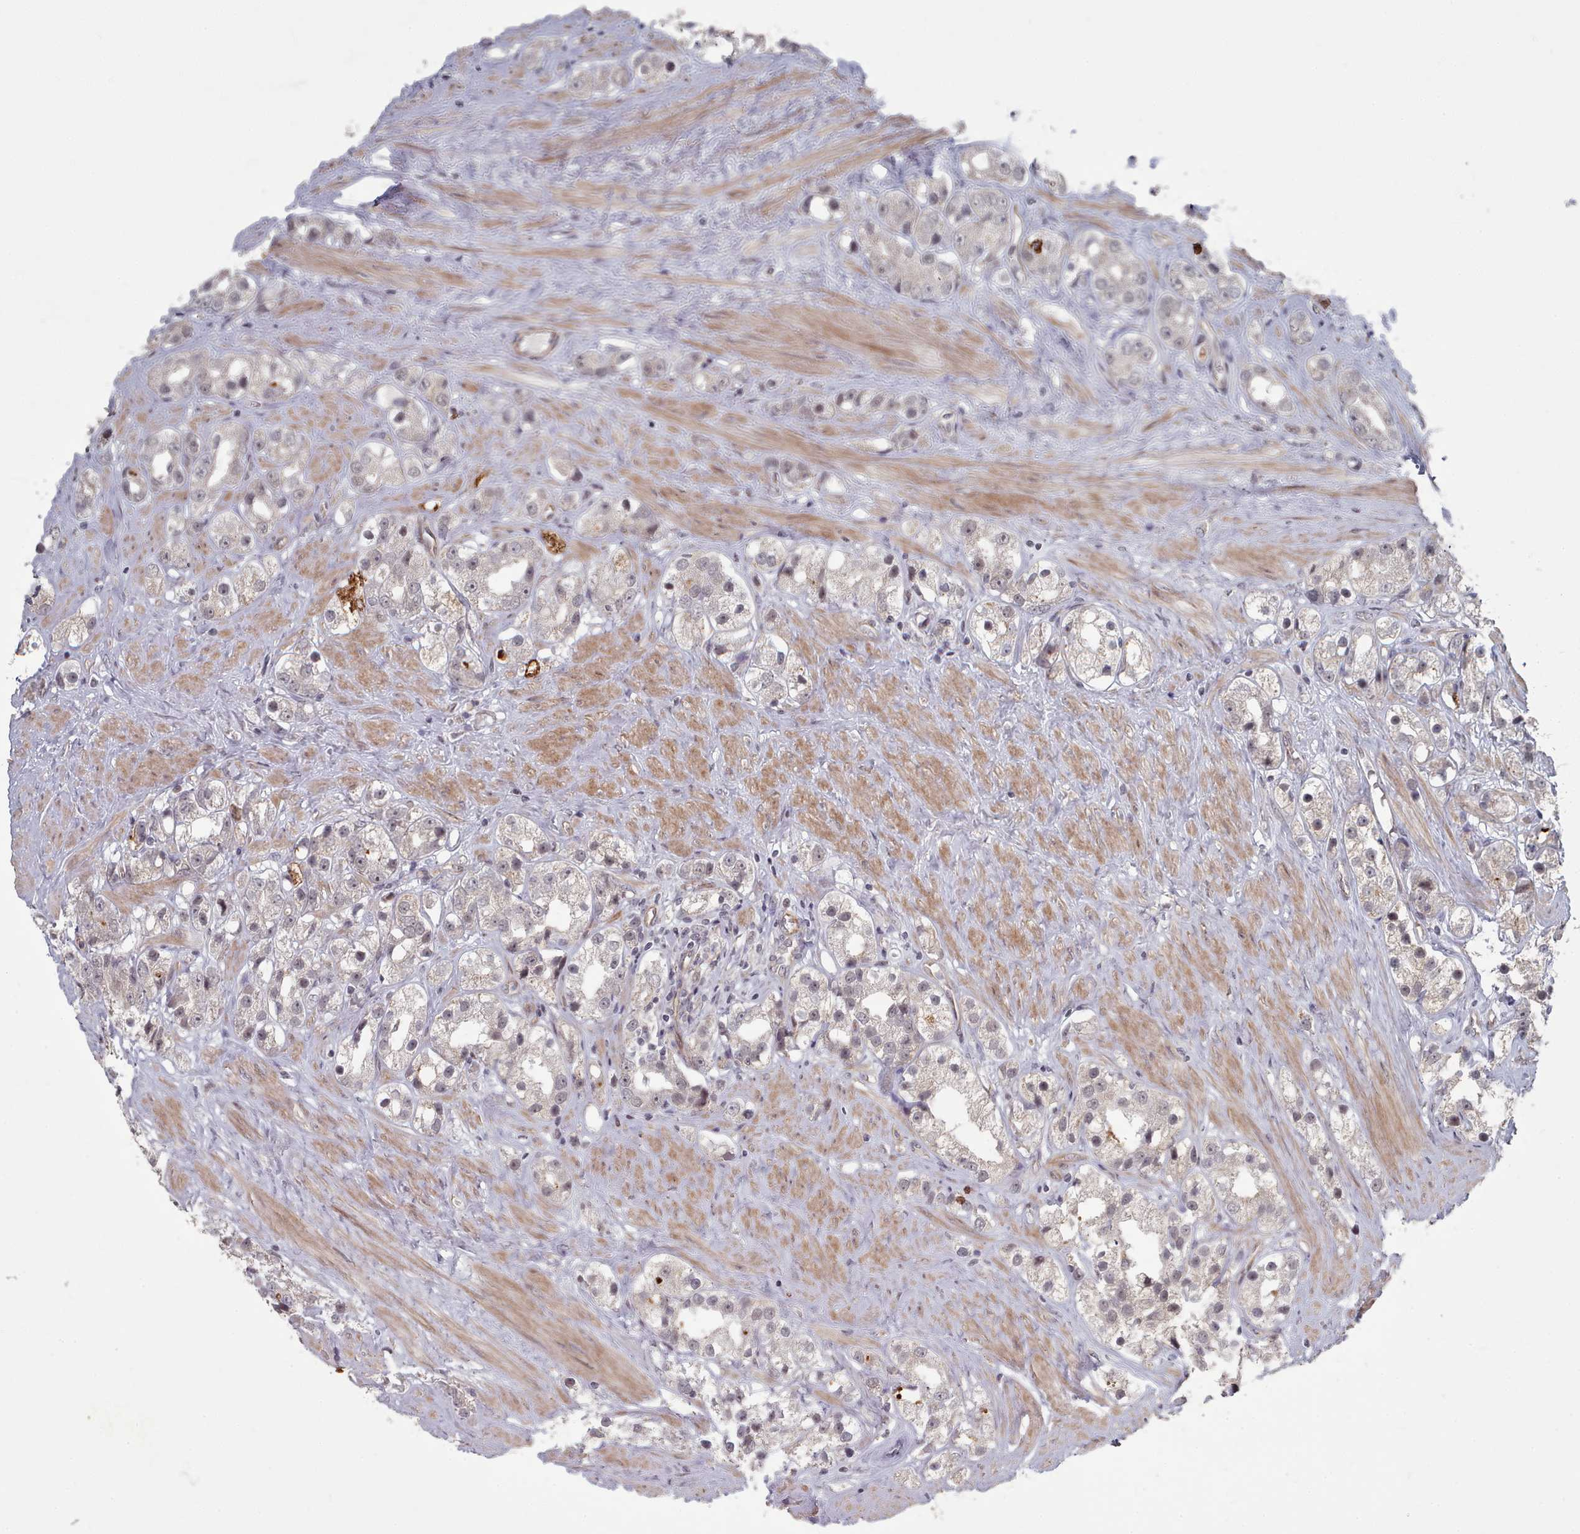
{"staining": {"intensity": "negative", "quantity": "none", "location": "none"}, "tissue": "prostate cancer", "cell_type": "Tumor cells", "image_type": "cancer", "snomed": [{"axis": "morphology", "description": "Adenocarcinoma, NOS"}, {"axis": "topography", "description": "Prostate"}], "caption": "The IHC image has no significant staining in tumor cells of prostate cancer (adenocarcinoma) tissue. Nuclei are stained in blue.", "gene": "CPSF4", "patient": {"sex": "male", "age": 79}}